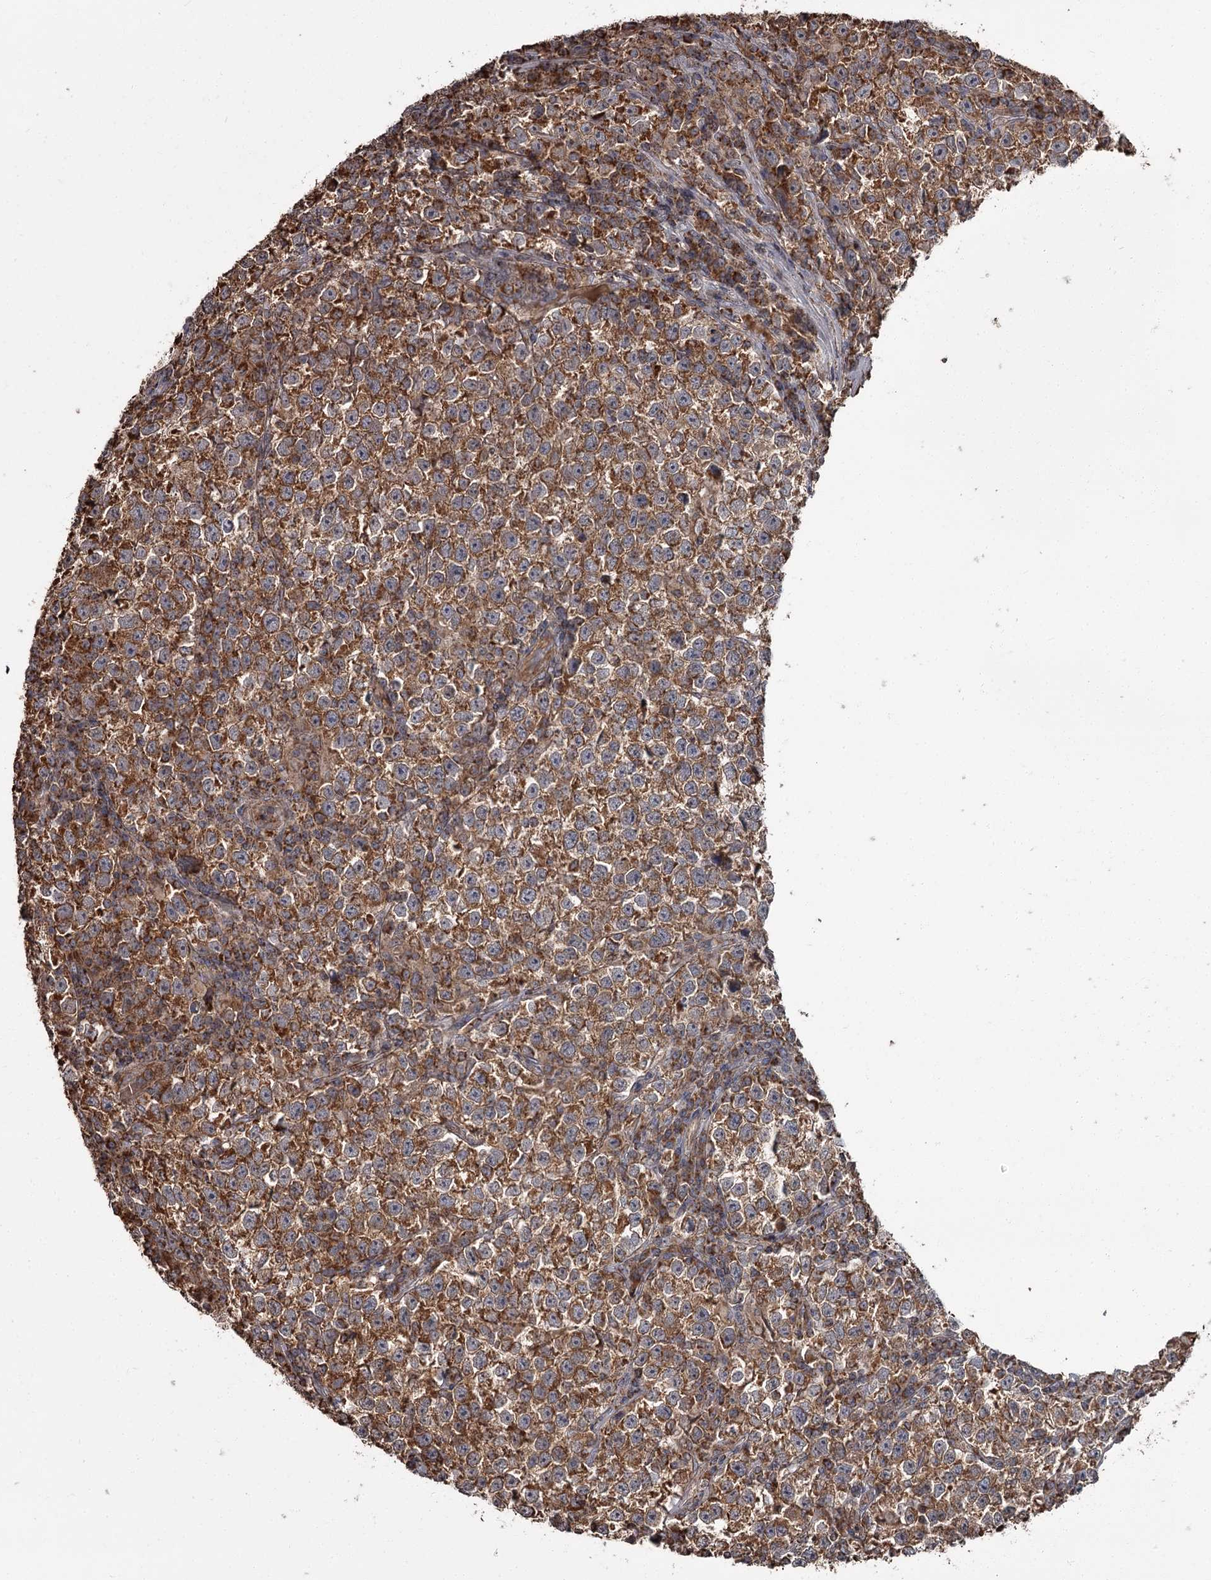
{"staining": {"intensity": "strong", "quantity": ">75%", "location": "cytoplasmic/membranous"}, "tissue": "testis cancer", "cell_type": "Tumor cells", "image_type": "cancer", "snomed": [{"axis": "morphology", "description": "Normal tissue, NOS"}, {"axis": "morphology", "description": "Seminoma, NOS"}, {"axis": "topography", "description": "Testis"}], "caption": "Testis cancer (seminoma) stained with DAB (3,3'-diaminobenzidine) IHC displays high levels of strong cytoplasmic/membranous staining in approximately >75% of tumor cells.", "gene": "THAP9", "patient": {"sex": "male", "age": 43}}